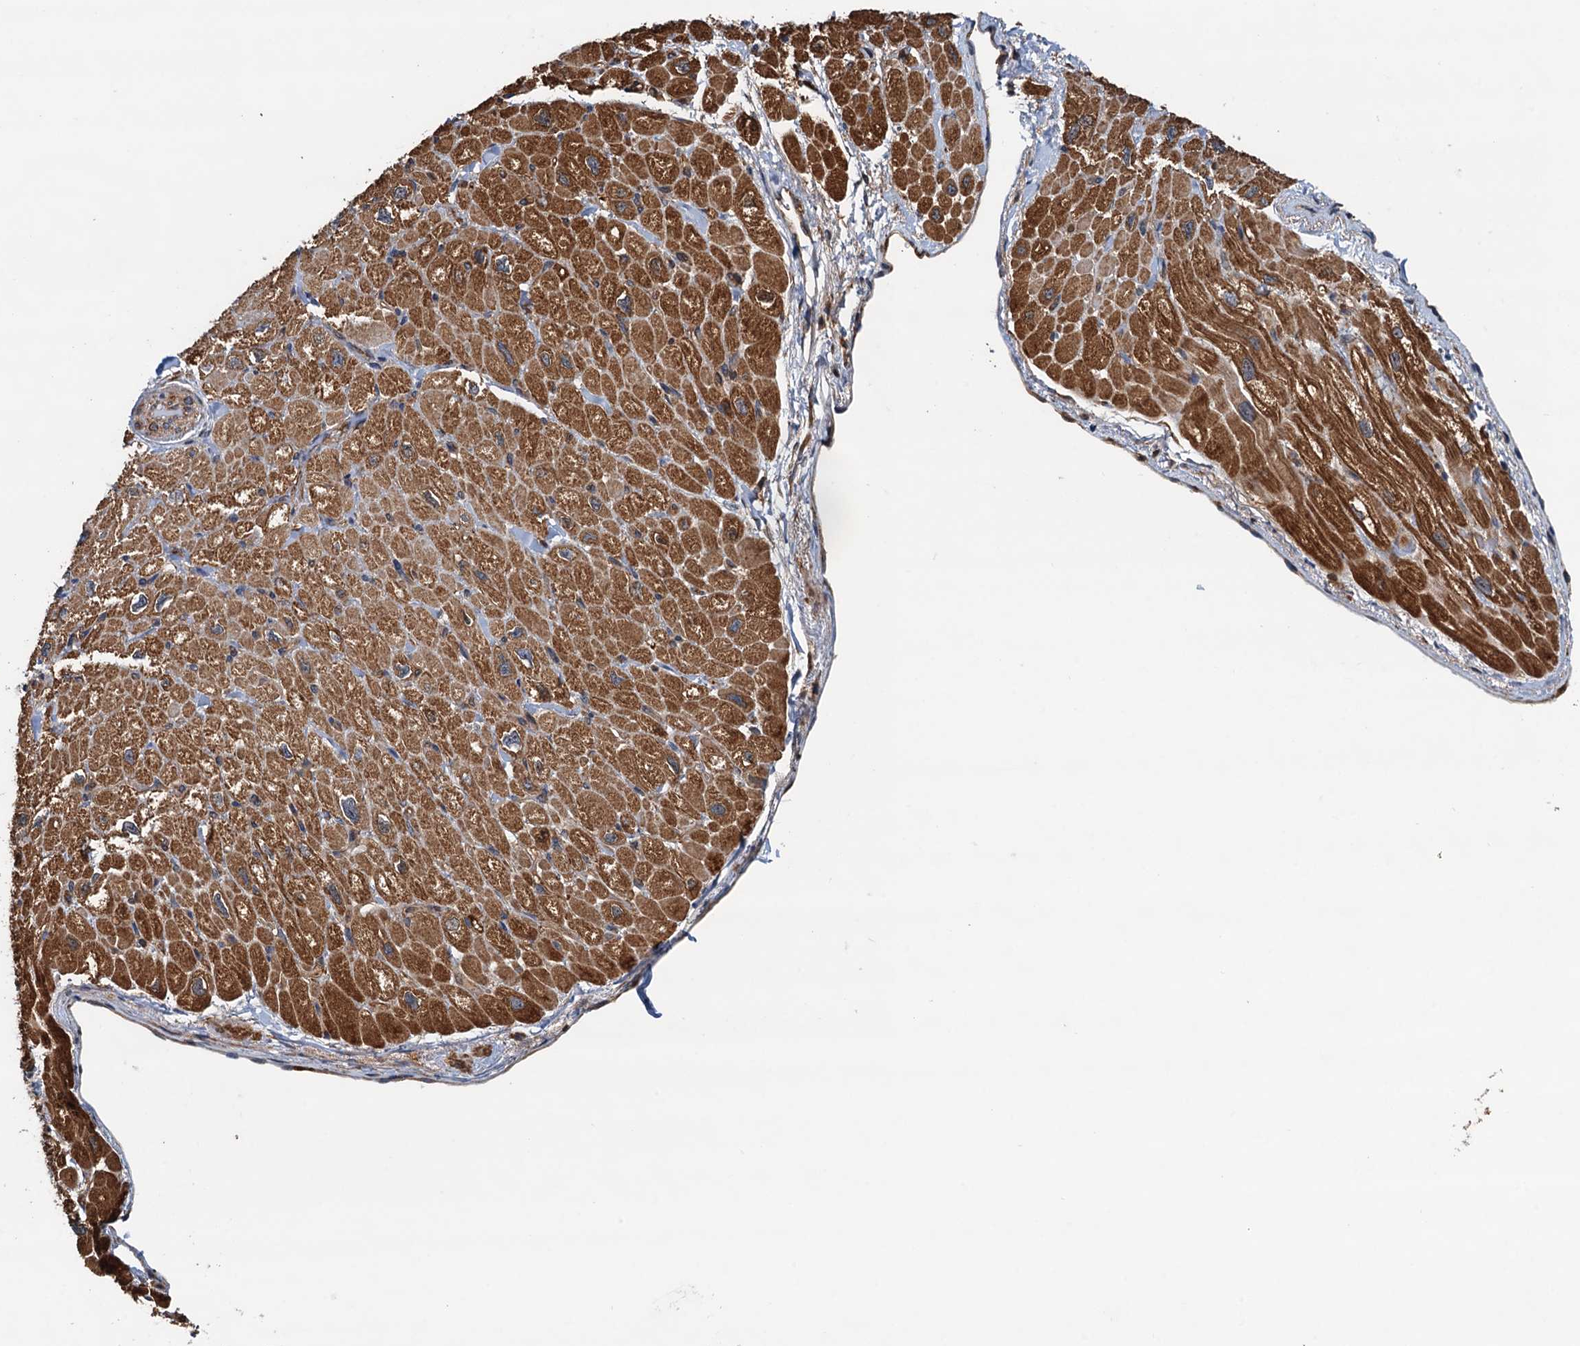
{"staining": {"intensity": "moderate", "quantity": ">75%", "location": "cytoplasmic/membranous"}, "tissue": "heart muscle", "cell_type": "Cardiomyocytes", "image_type": "normal", "snomed": [{"axis": "morphology", "description": "Normal tissue, NOS"}, {"axis": "topography", "description": "Heart"}], "caption": "Protein staining demonstrates moderate cytoplasmic/membranous expression in about >75% of cardiomyocytes in unremarkable heart muscle. The staining was performed using DAB (3,3'-diaminobenzidine), with brown indicating positive protein expression. Nuclei are stained blue with hematoxylin.", "gene": "USP6NL", "patient": {"sex": "male", "age": 65}}